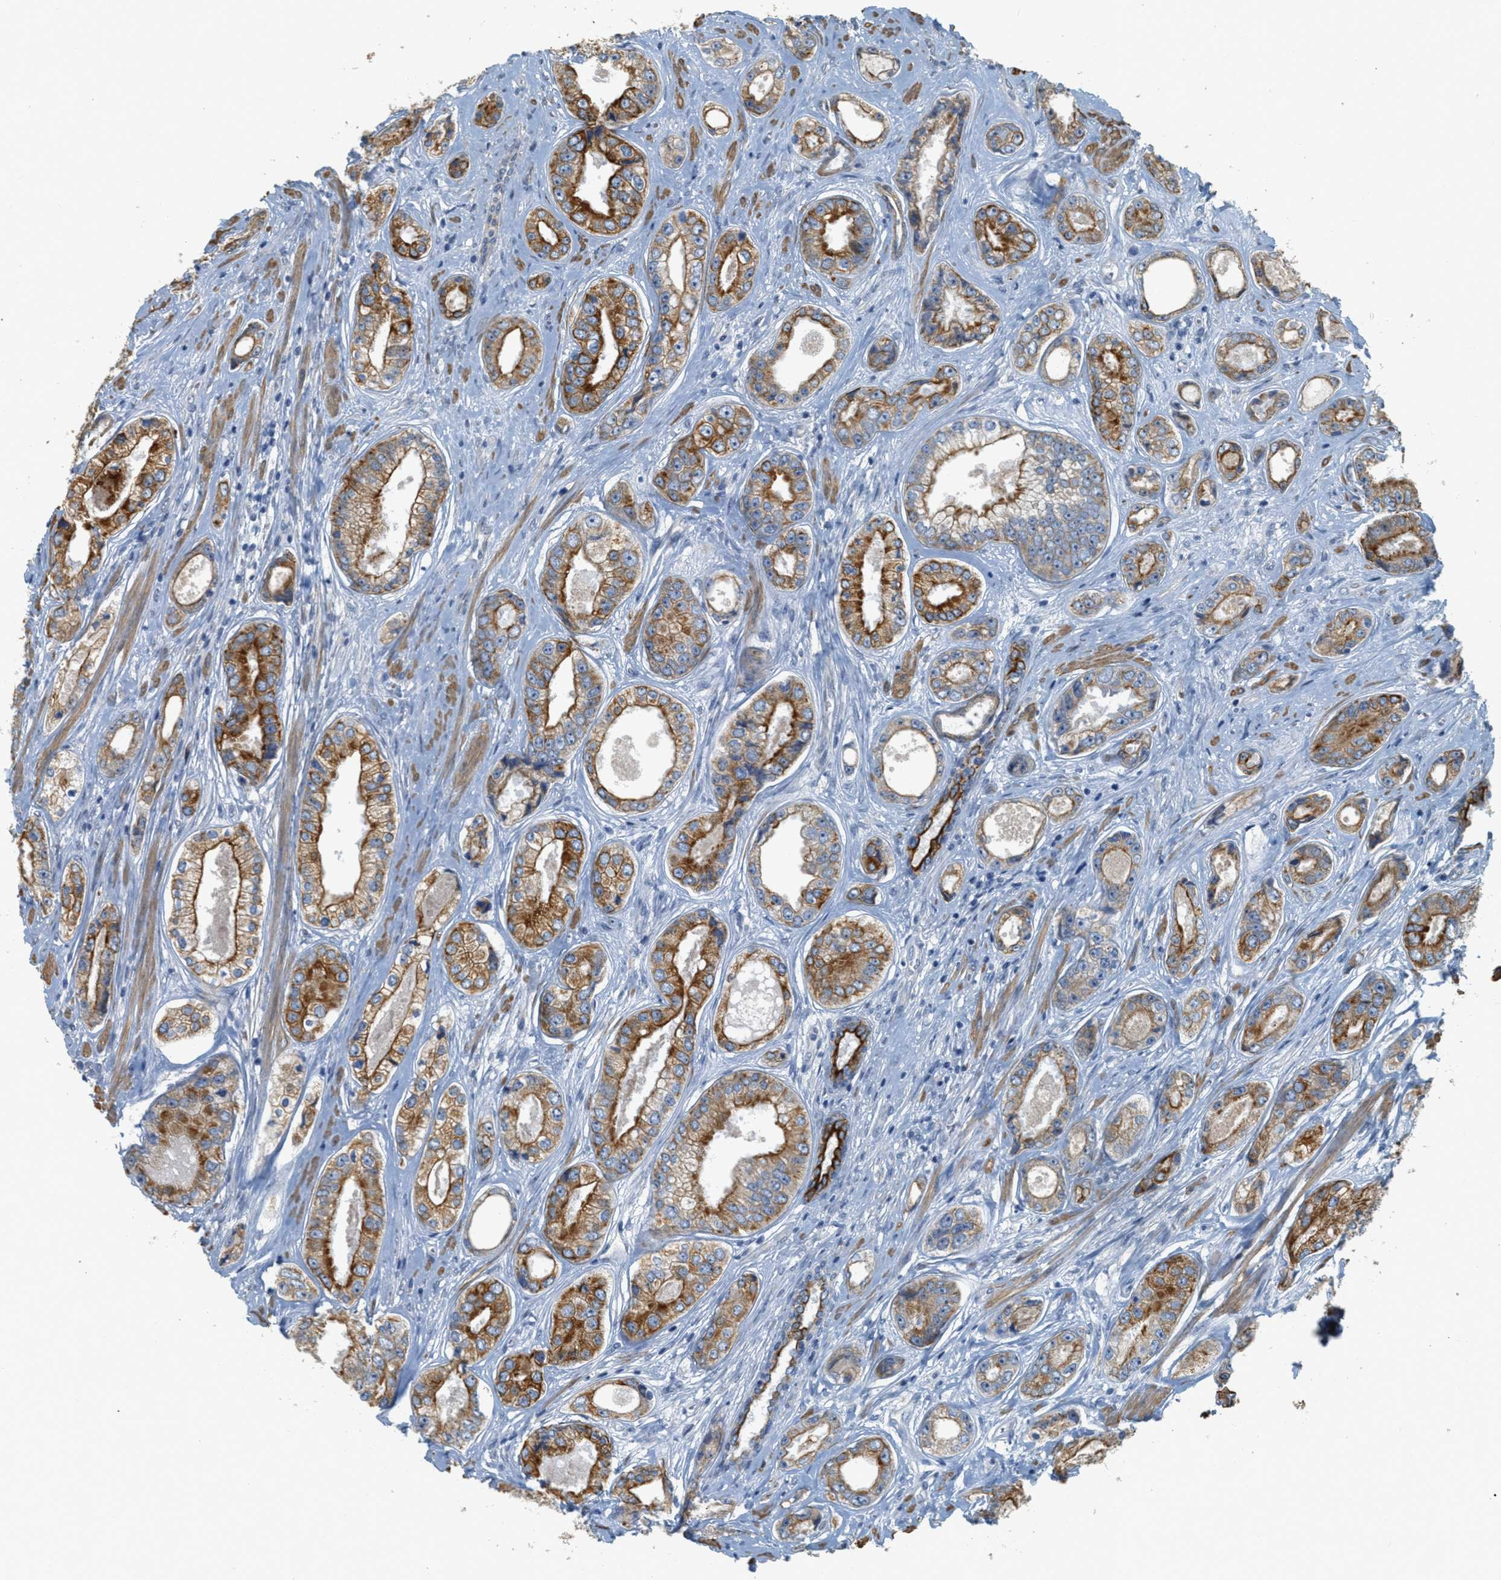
{"staining": {"intensity": "strong", "quantity": ">75%", "location": "cytoplasmic/membranous"}, "tissue": "prostate cancer", "cell_type": "Tumor cells", "image_type": "cancer", "snomed": [{"axis": "morphology", "description": "Adenocarcinoma, High grade"}, {"axis": "topography", "description": "Prostate"}], "caption": "Prostate high-grade adenocarcinoma was stained to show a protein in brown. There is high levels of strong cytoplasmic/membranous staining in about >75% of tumor cells.", "gene": "MRS2", "patient": {"sex": "male", "age": 61}}